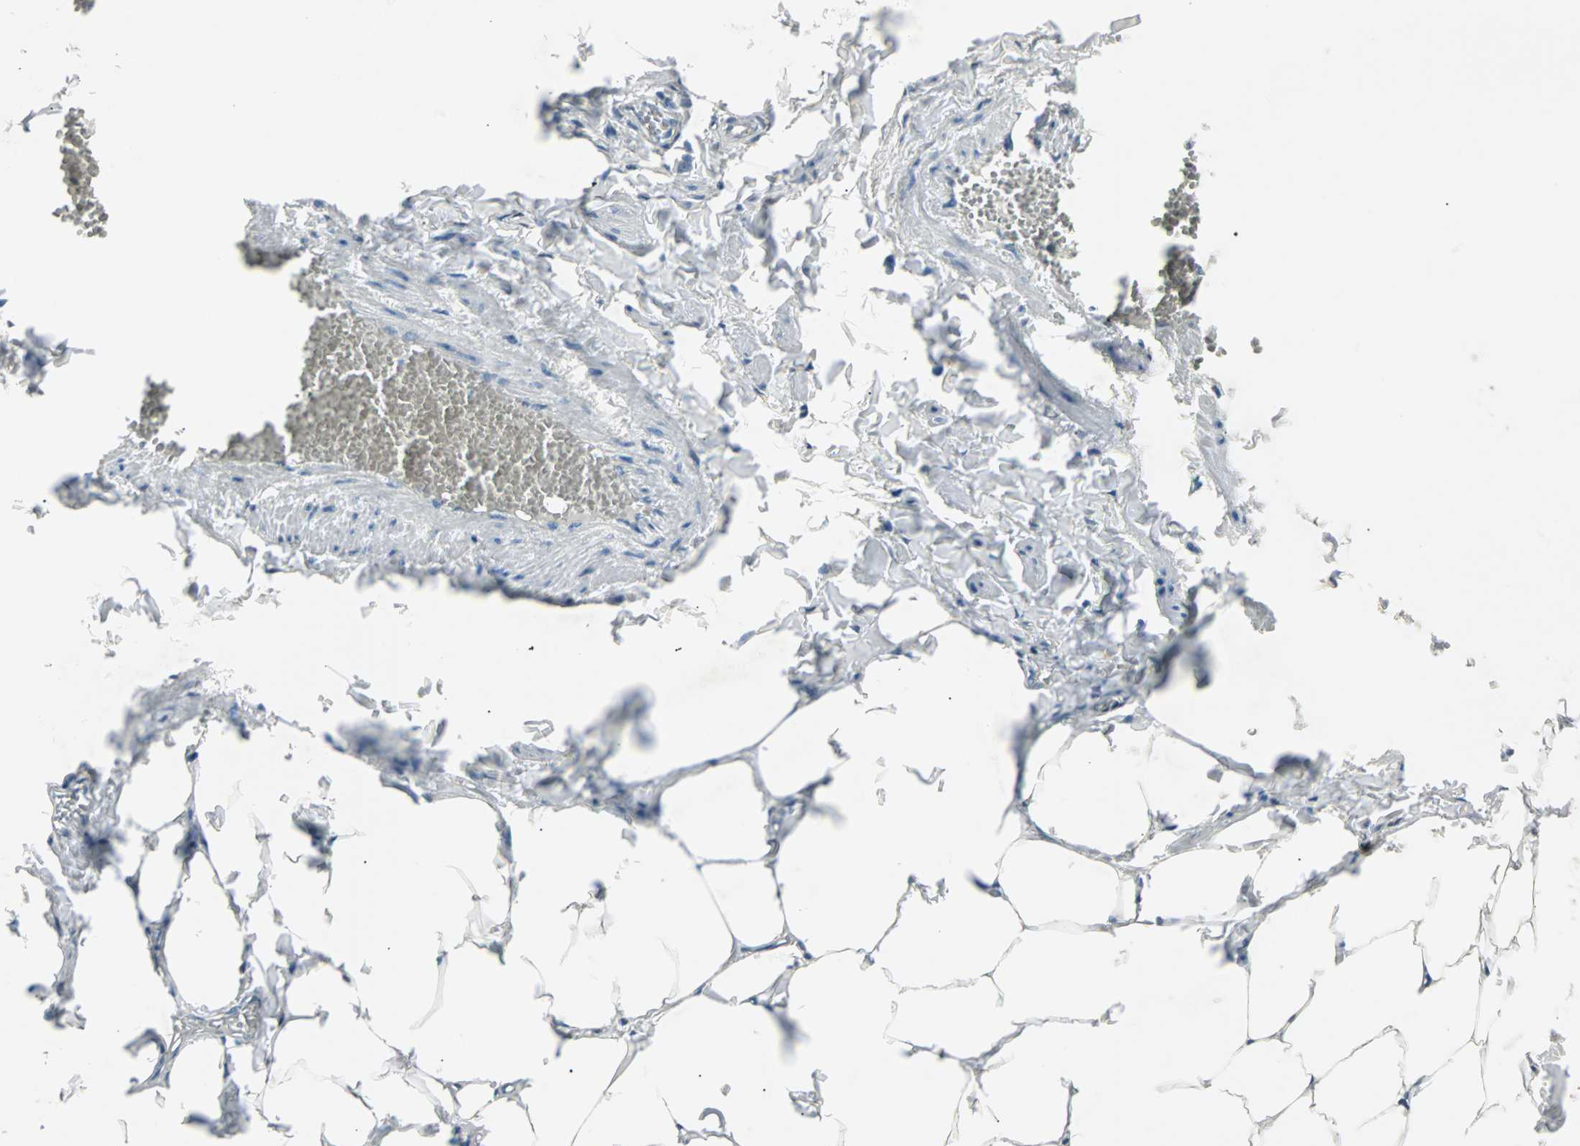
{"staining": {"intensity": "weak", "quantity": "<25%", "location": "cytoplasmic/membranous"}, "tissue": "adipose tissue", "cell_type": "Adipocytes", "image_type": "normal", "snomed": [{"axis": "morphology", "description": "Normal tissue, NOS"}, {"axis": "topography", "description": "Vascular tissue"}], "caption": "Immunohistochemistry image of normal adipose tissue: adipose tissue stained with DAB reveals no significant protein staining in adipocytes.", "gene": "CMC2", "patient": {"sex": "male", "age": 41}}